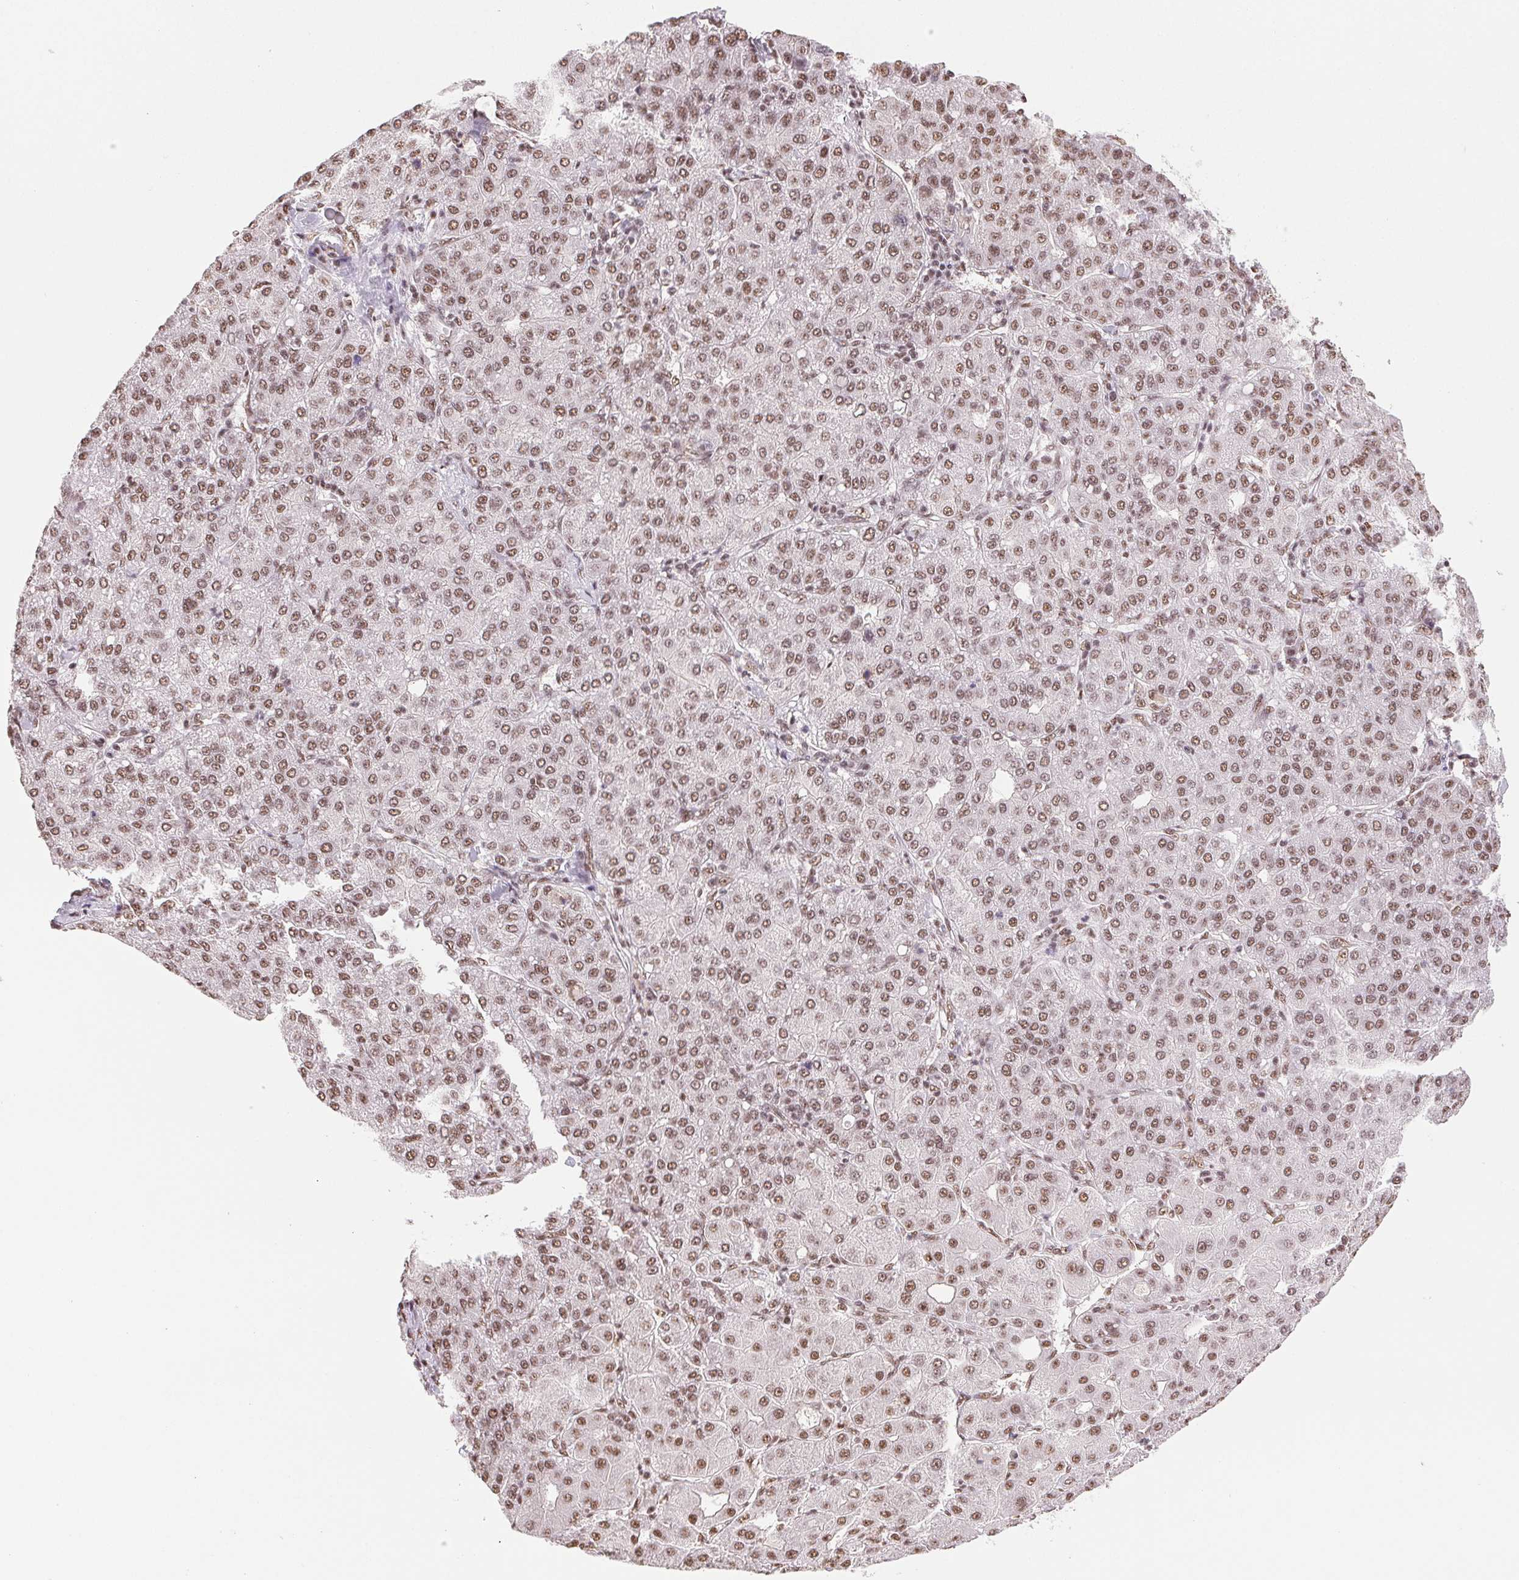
{"staining": {"intensity": "weak", "quantity": ">75%", "location": "nuclear"}, "tissue": "liver cancer", "cell_type": "Tumor cells", "image_type": "cancer", "snomed": [{"axis": "morphology", "description": "Carcinoma, Hepatocellular, NOS"}, {"axis": "topography", "description": "Liver"}], "caption": "Weak nuclear protein positivity is present in about >75% of tumor cells in liver hepatocellular carcinoma.", "gene": "IK", "patient": {"sex": "male", "age": 65}}